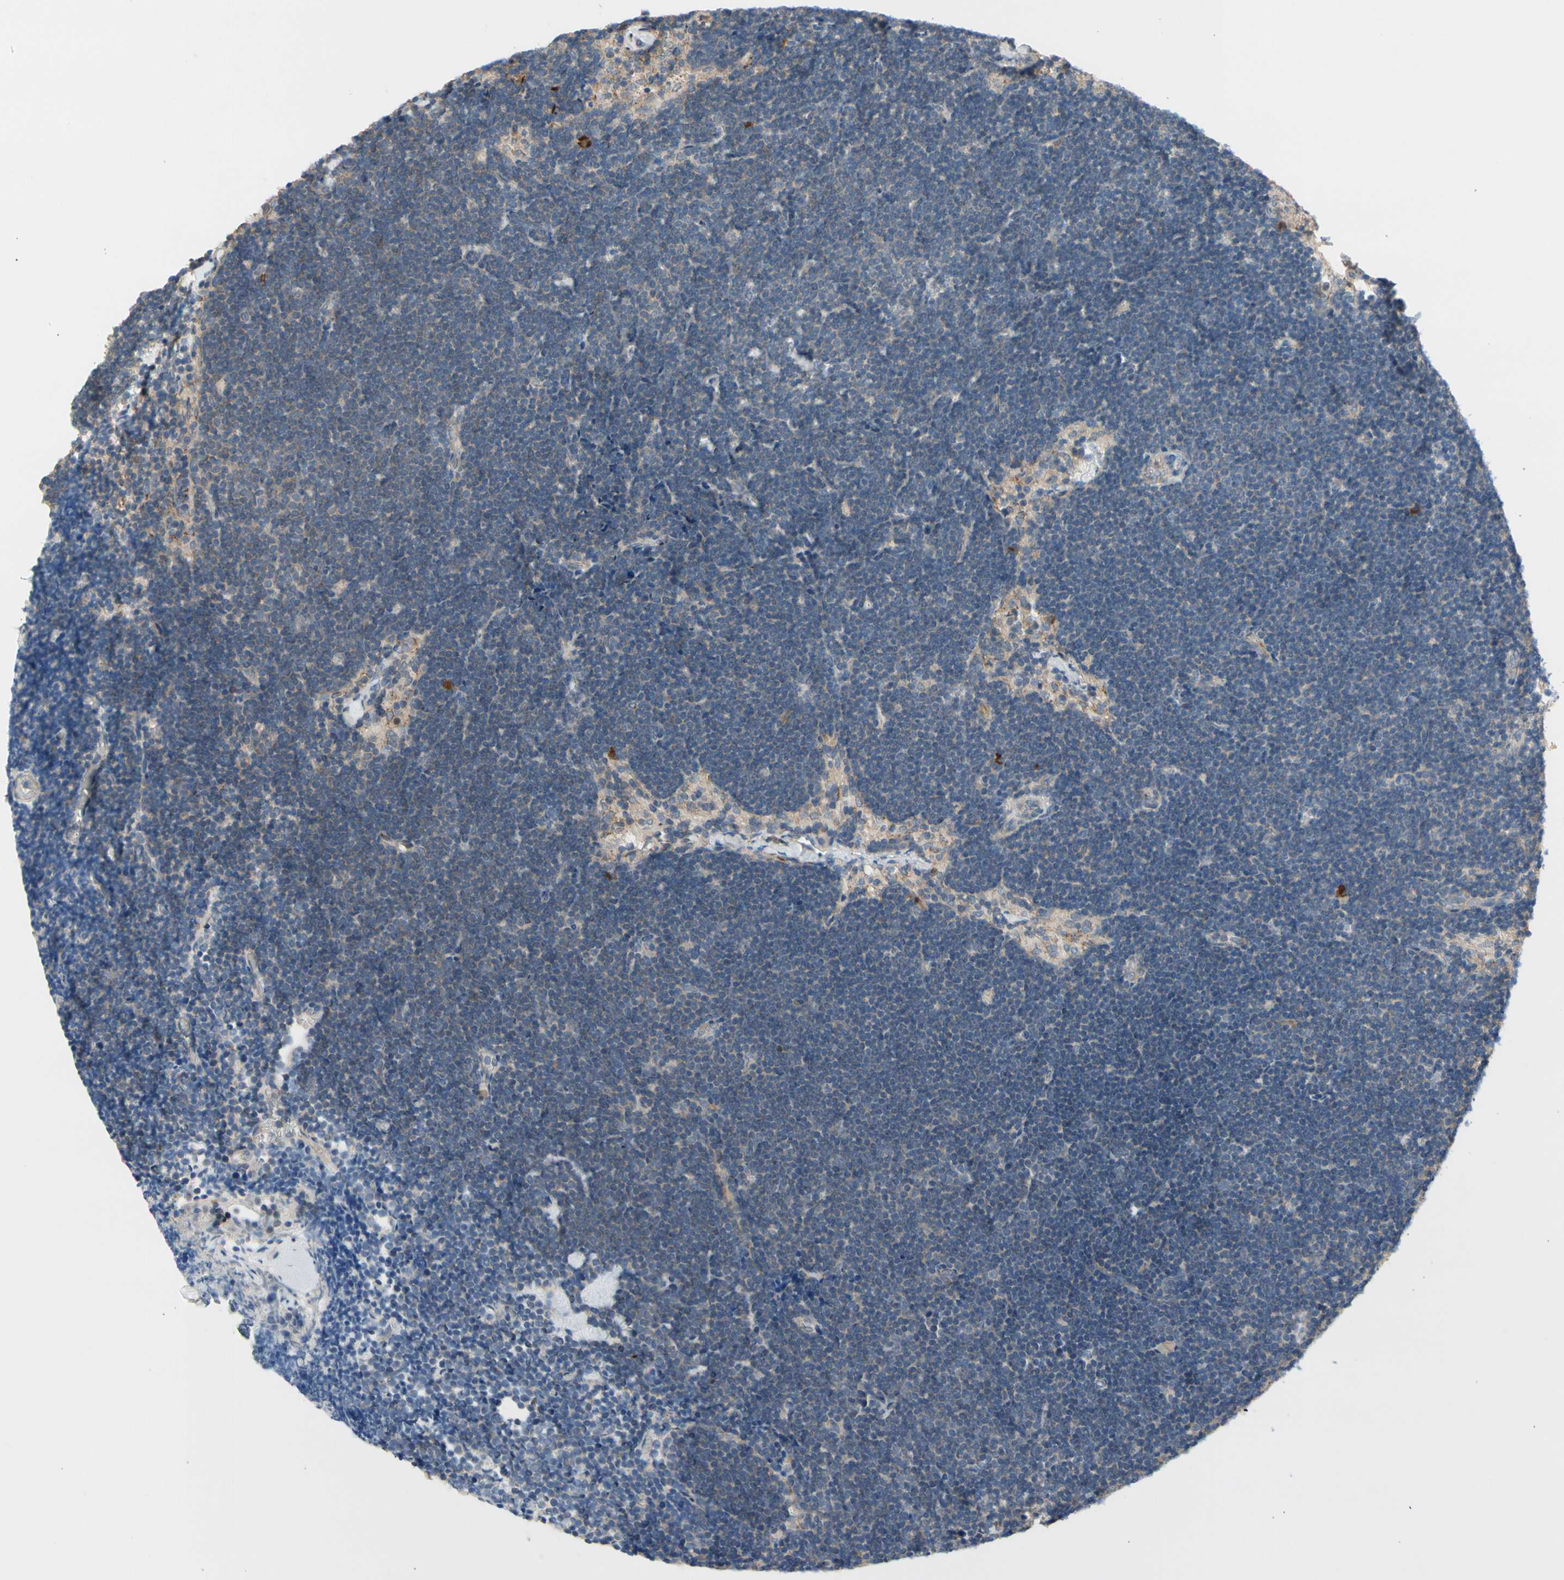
{"staining": {"intensity": "weak", "quantity": "25%-75%", "location": "cytoplasmic/membranous"}, "tissue": "lymph node", "cell_type": "Germinal center cells", "image_type": "normal", "snomed": [{"axis": "morphology", "description": "Normal tissue, NOS"}, {"axis": "topography", "description": "Lymph node"}], "caption": "Brown immunohistochemical staining in normal human lymph node reveals weak cytoplasmic/membranous expression in about 25%-75% of germinal center cells.", "gene": "GALNT5", "patient": {"sex": "male", "age": 63}}